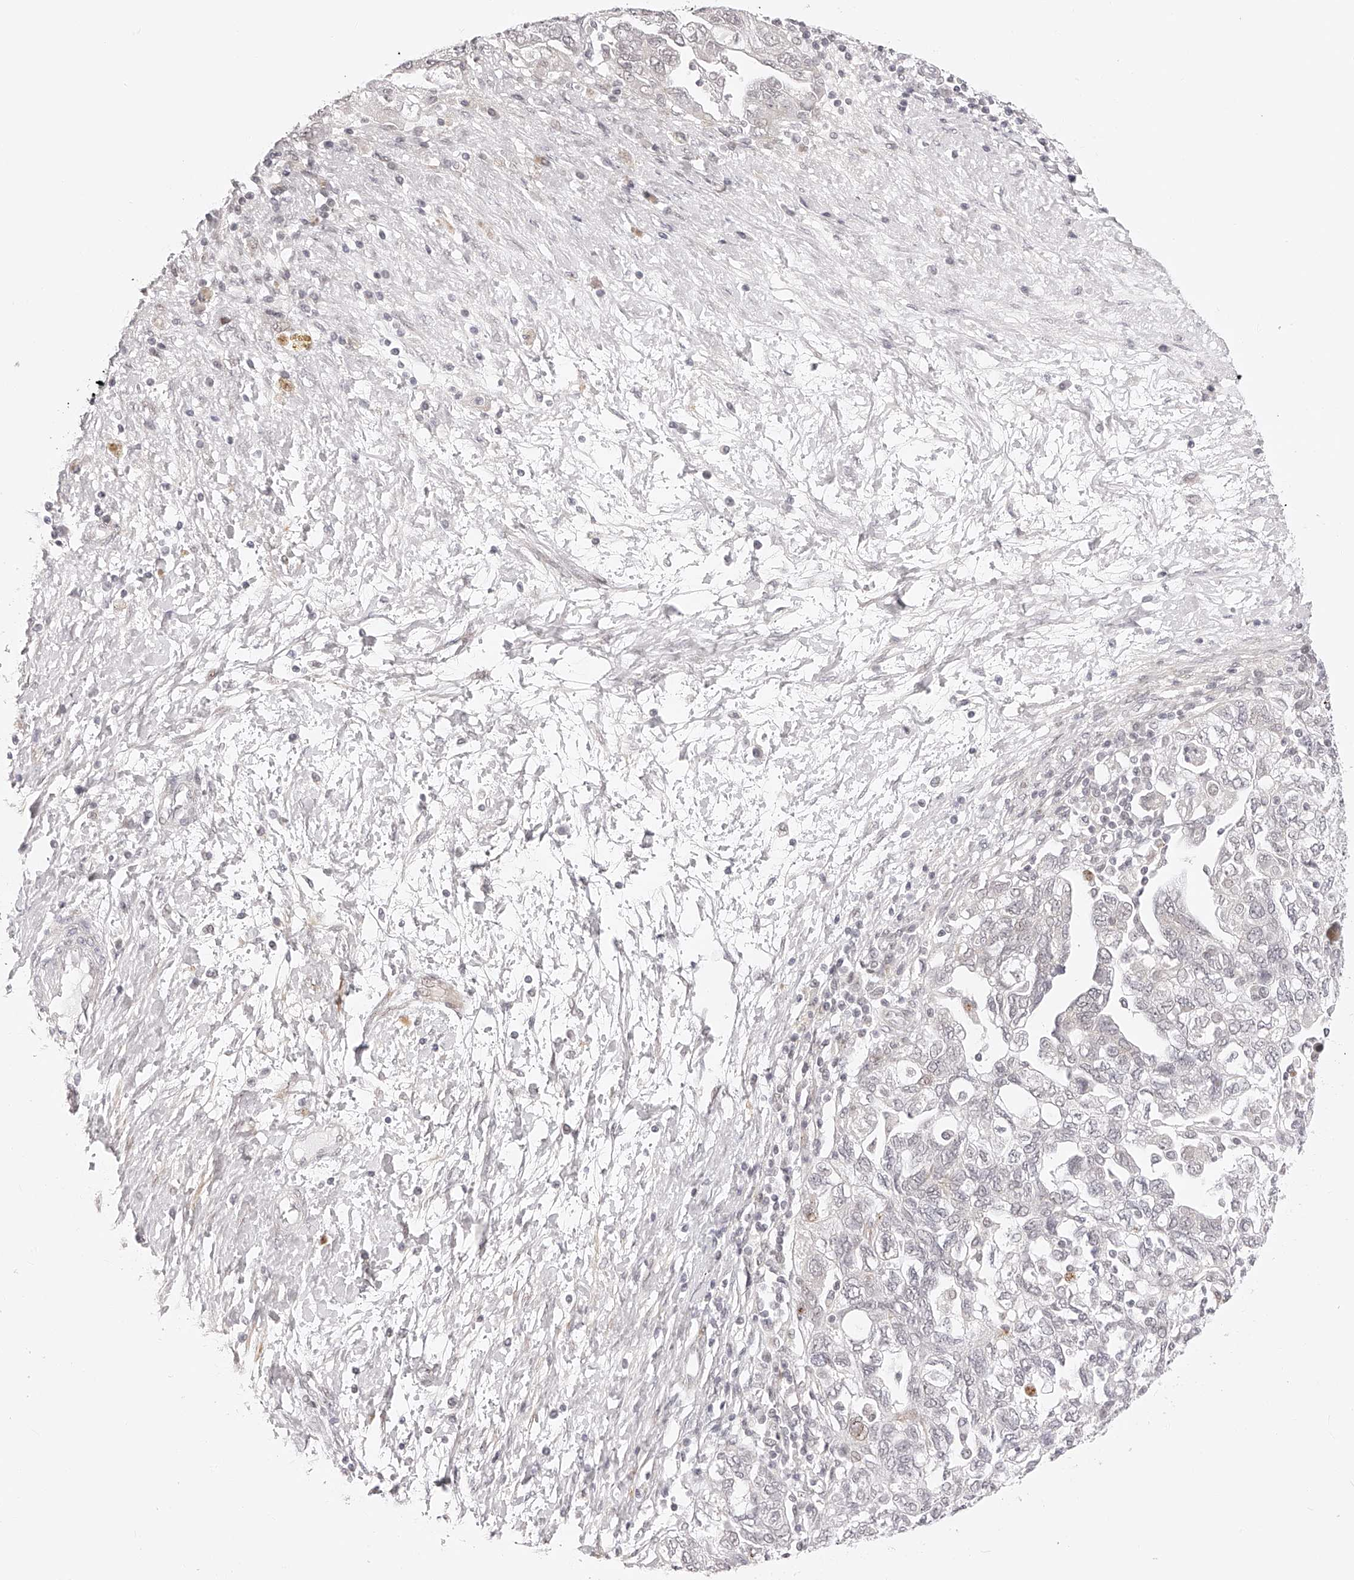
{"staining": {"intensity": "negative", "quantity": "none", "location": "none"}, "tissue": "ovarian cancer", "cell_type": "Tumor cells", "image_type": "cancer", "snomed": [{"axis": "morphology", "description": "Carcinoma, NOS"}, {"axis": "morphology", "description": "Cystadenocarcinoma, serous, NOS"}, {"axis": "topography", "description": "Ovary"}], "caption": "The photomicrograph reveals no staining of tumor cells in carcinoma (ovarian).", "gene": "PLEKHG1", "patient": {"sex": "female", "age": 69}}